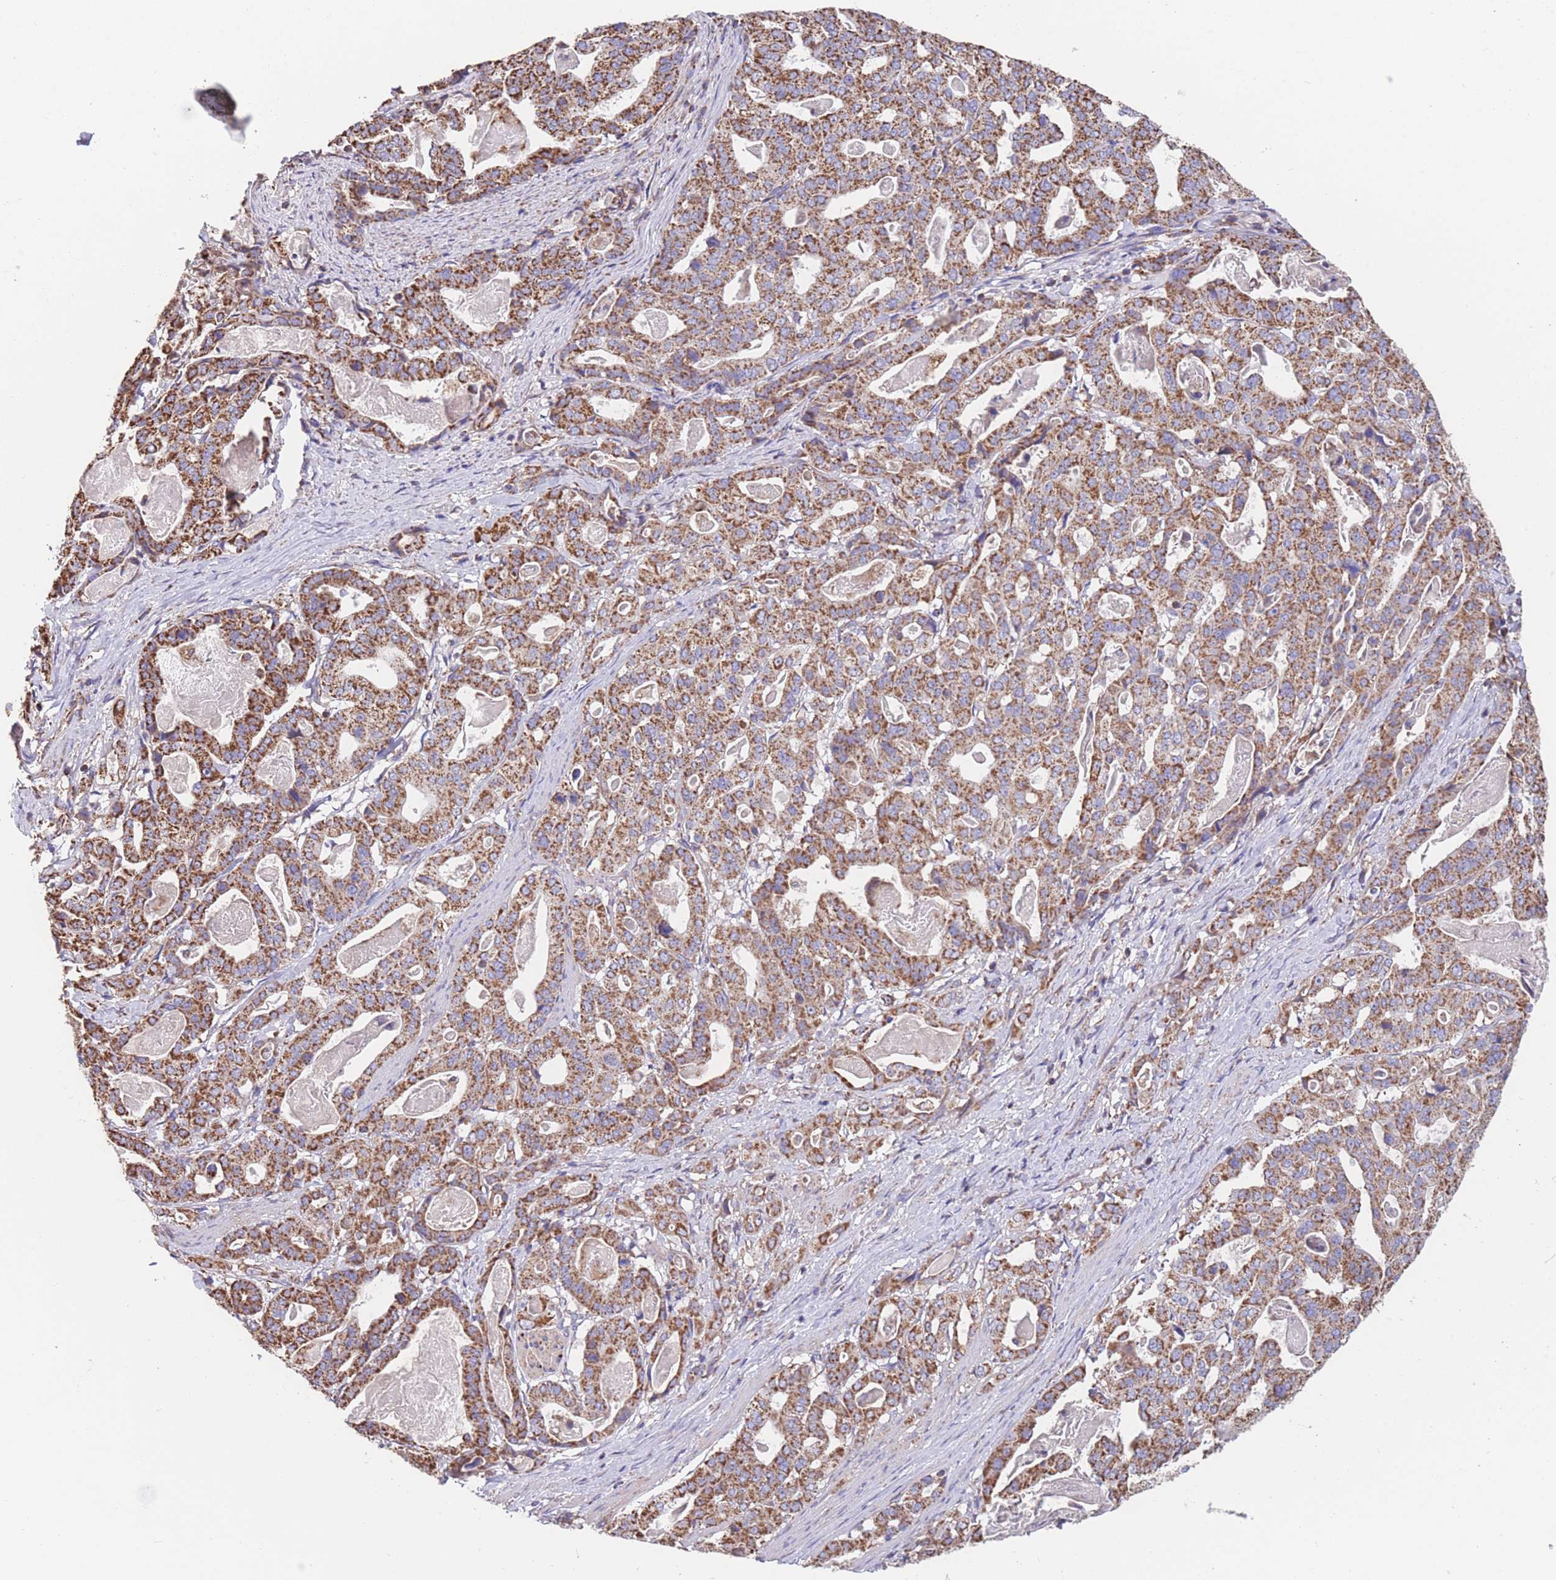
{"staining": {"intensity": "strong", "quantity": ">75%", "location": "cytoplasmic/membranous"}, "tissue": "stomach cancer", "cell_type": "Tumor cells", "image_type": "cancer", "snomed": [{"axis": "morphology", "description": "Adenocarcinoma, NOS"}, {"axis": "topography", "description": "Stomach"}], "caption": "A brown stain labels strong cytoplasmic/membranous expression of a protein in stomach adenocarcinoma tumor cells.", "gene": "FKBP8", "patient": {"sex": "male", "age": 48}}